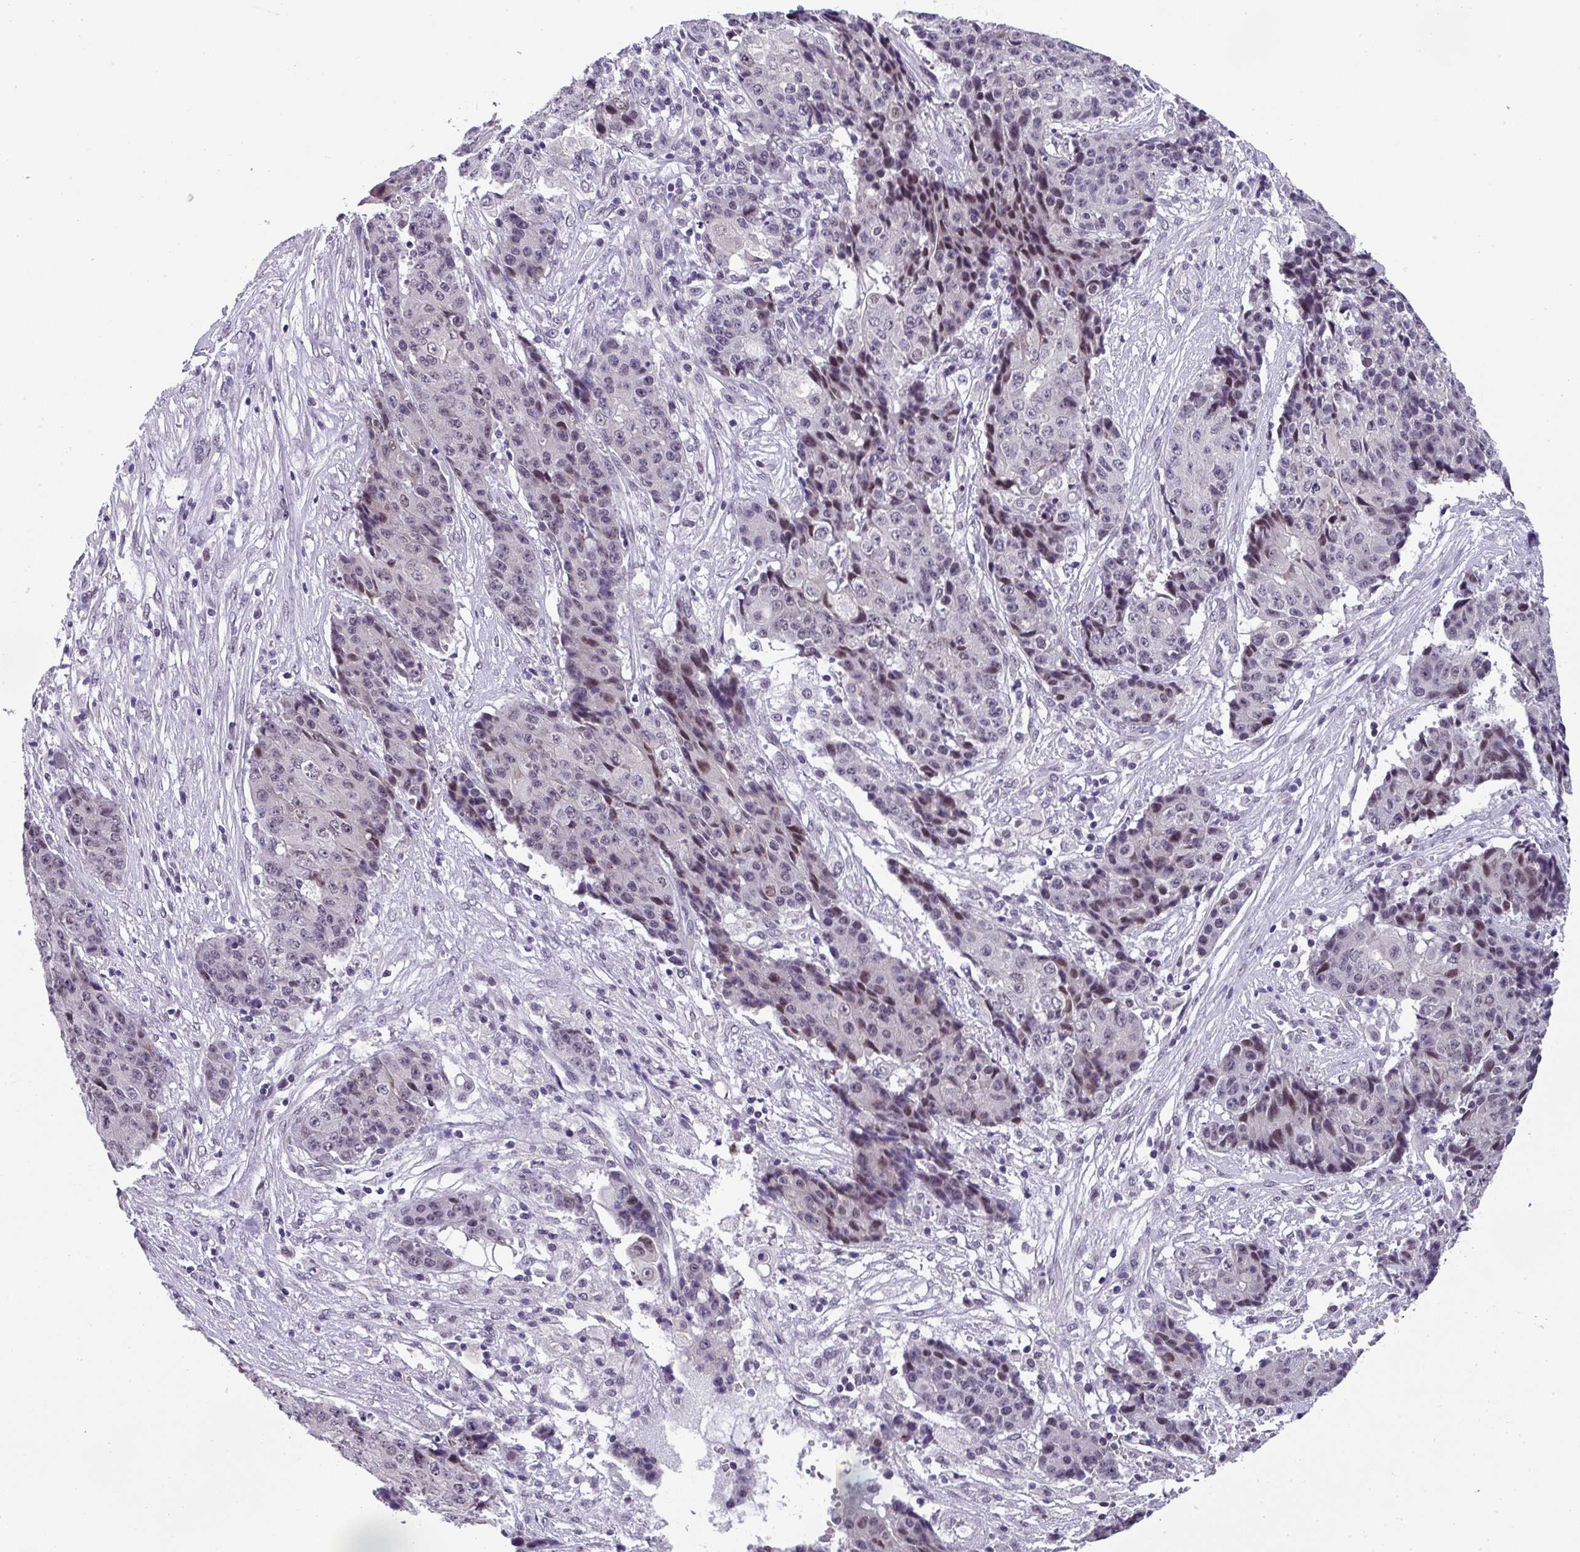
{"staining": {"intensity": "weak", "quantity": "<25%", "location": "nuclear"}, "tissue": "ovarian cancer", "cell_type": "Tumor cells", "image_type": "cancer", "snomed": [{"axis": "morphology", "description": "Carcinoma, endometroid"}, {"axis": "topography", "description": "Ovary"}], "caption": "Tumor cells show no significant expression in ovarian cancer (endometroid carcinoma). The staining is performed using DAB (3,3'-diaminobenzidine) brown chromogen with nuclei counter-stained in using hematoxylin.", "gene": "ZFP3", "patient": {"sex": "female", "age": 42}}